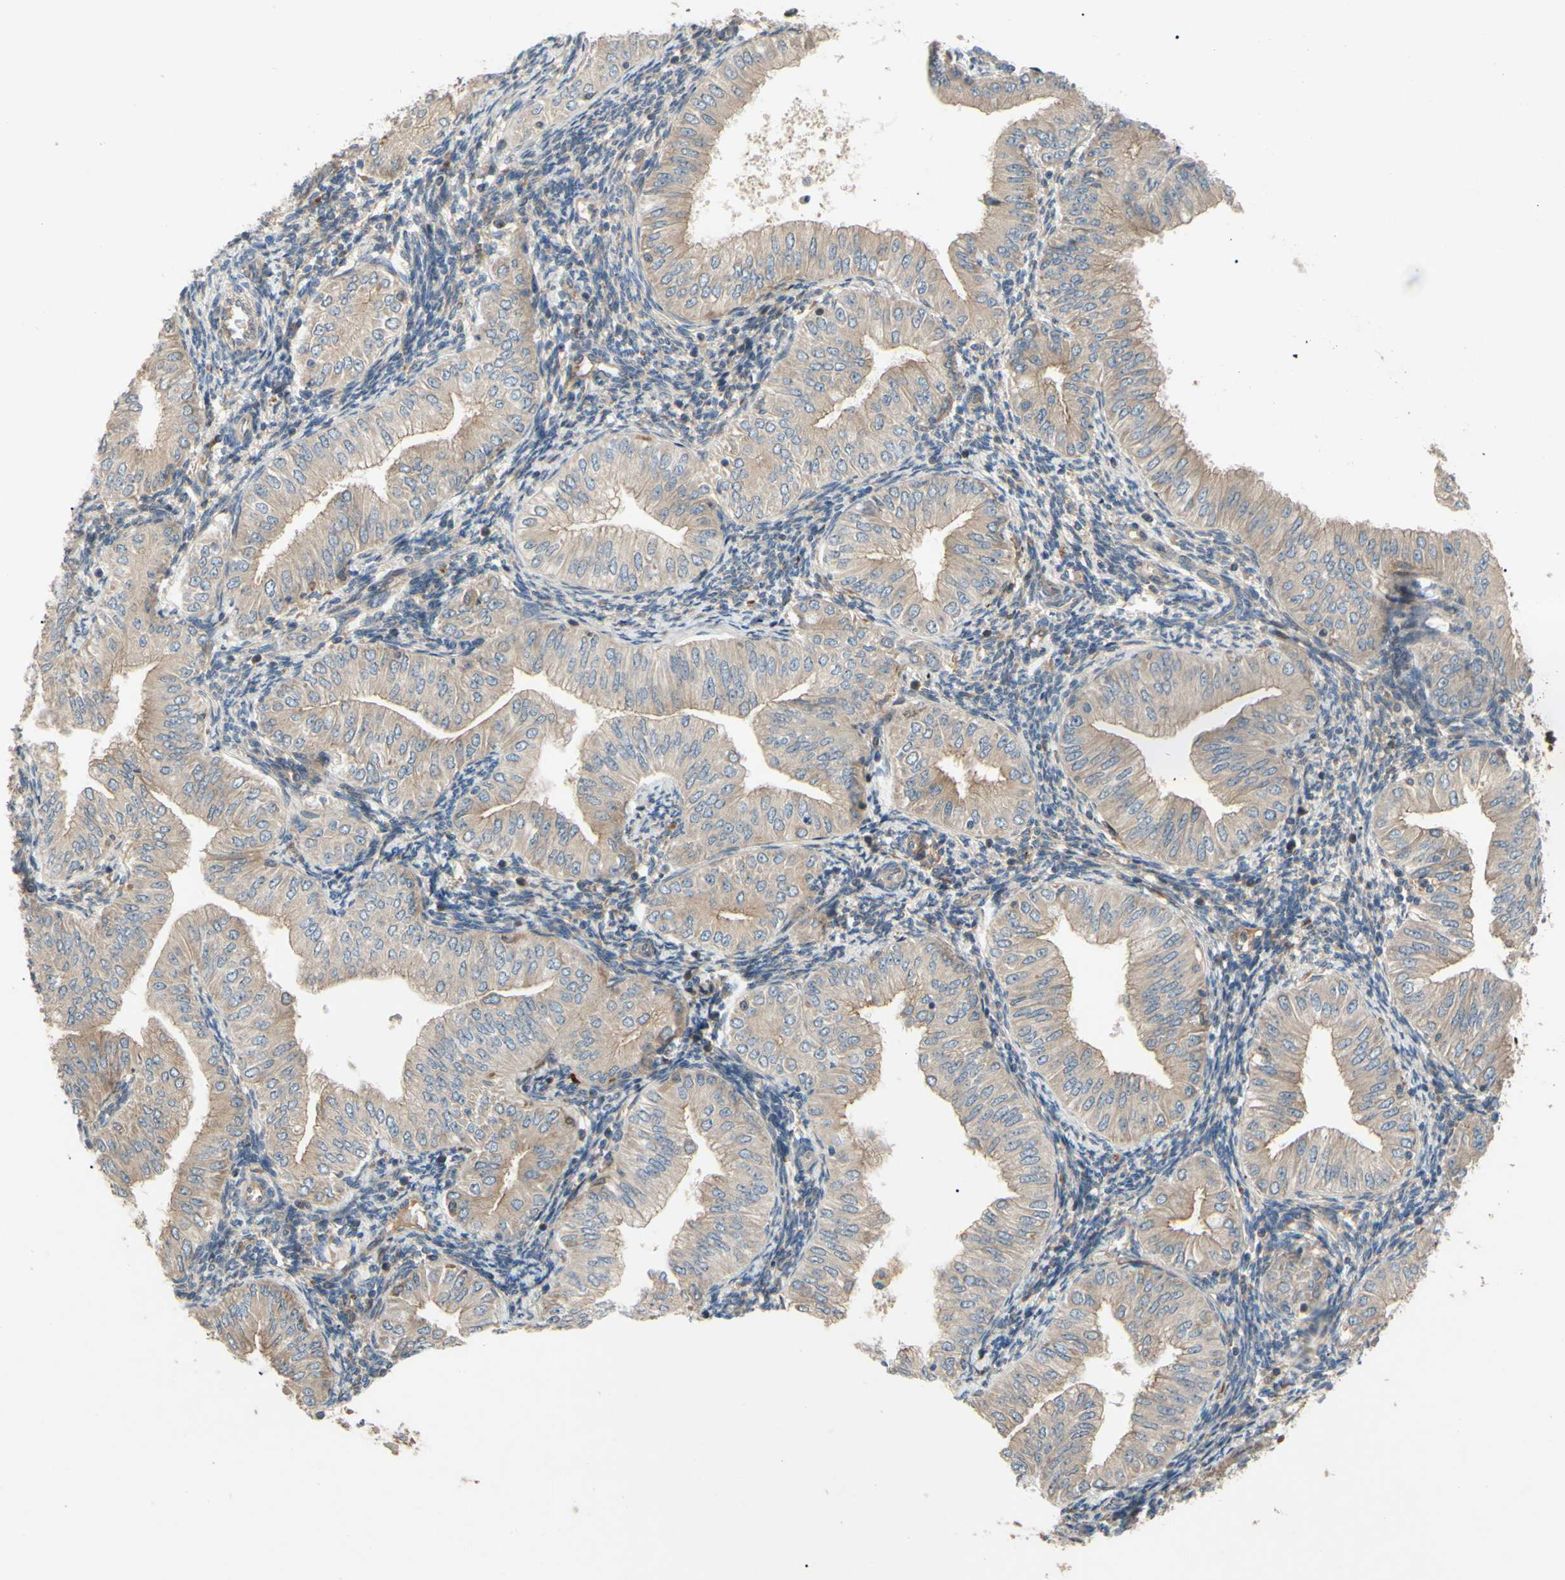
{"staining": {"intensity": "weak", "quantity": ">75%", "location": "cytoplasmic/membranous"}, "tissue": "endometrial cancer", "cell_type": "Tumor cells", "image_type": "cancer", "snomed": [{"axis": "morphology", "description": "Normal tissue, NOS"}, {"axis": "morphology", "description": "Adenocarcinoma, NOS"}, {"axis": "topography", "description": "Endometrium"}], "caption": "Brown immunohistochemical staining in endometrial cancer displays weak cytoplasmic/membranous staining in approximately >75% of tumor cells.", "gene": "SPTLC1", "patient": {"sex": "female", "age": 53}}